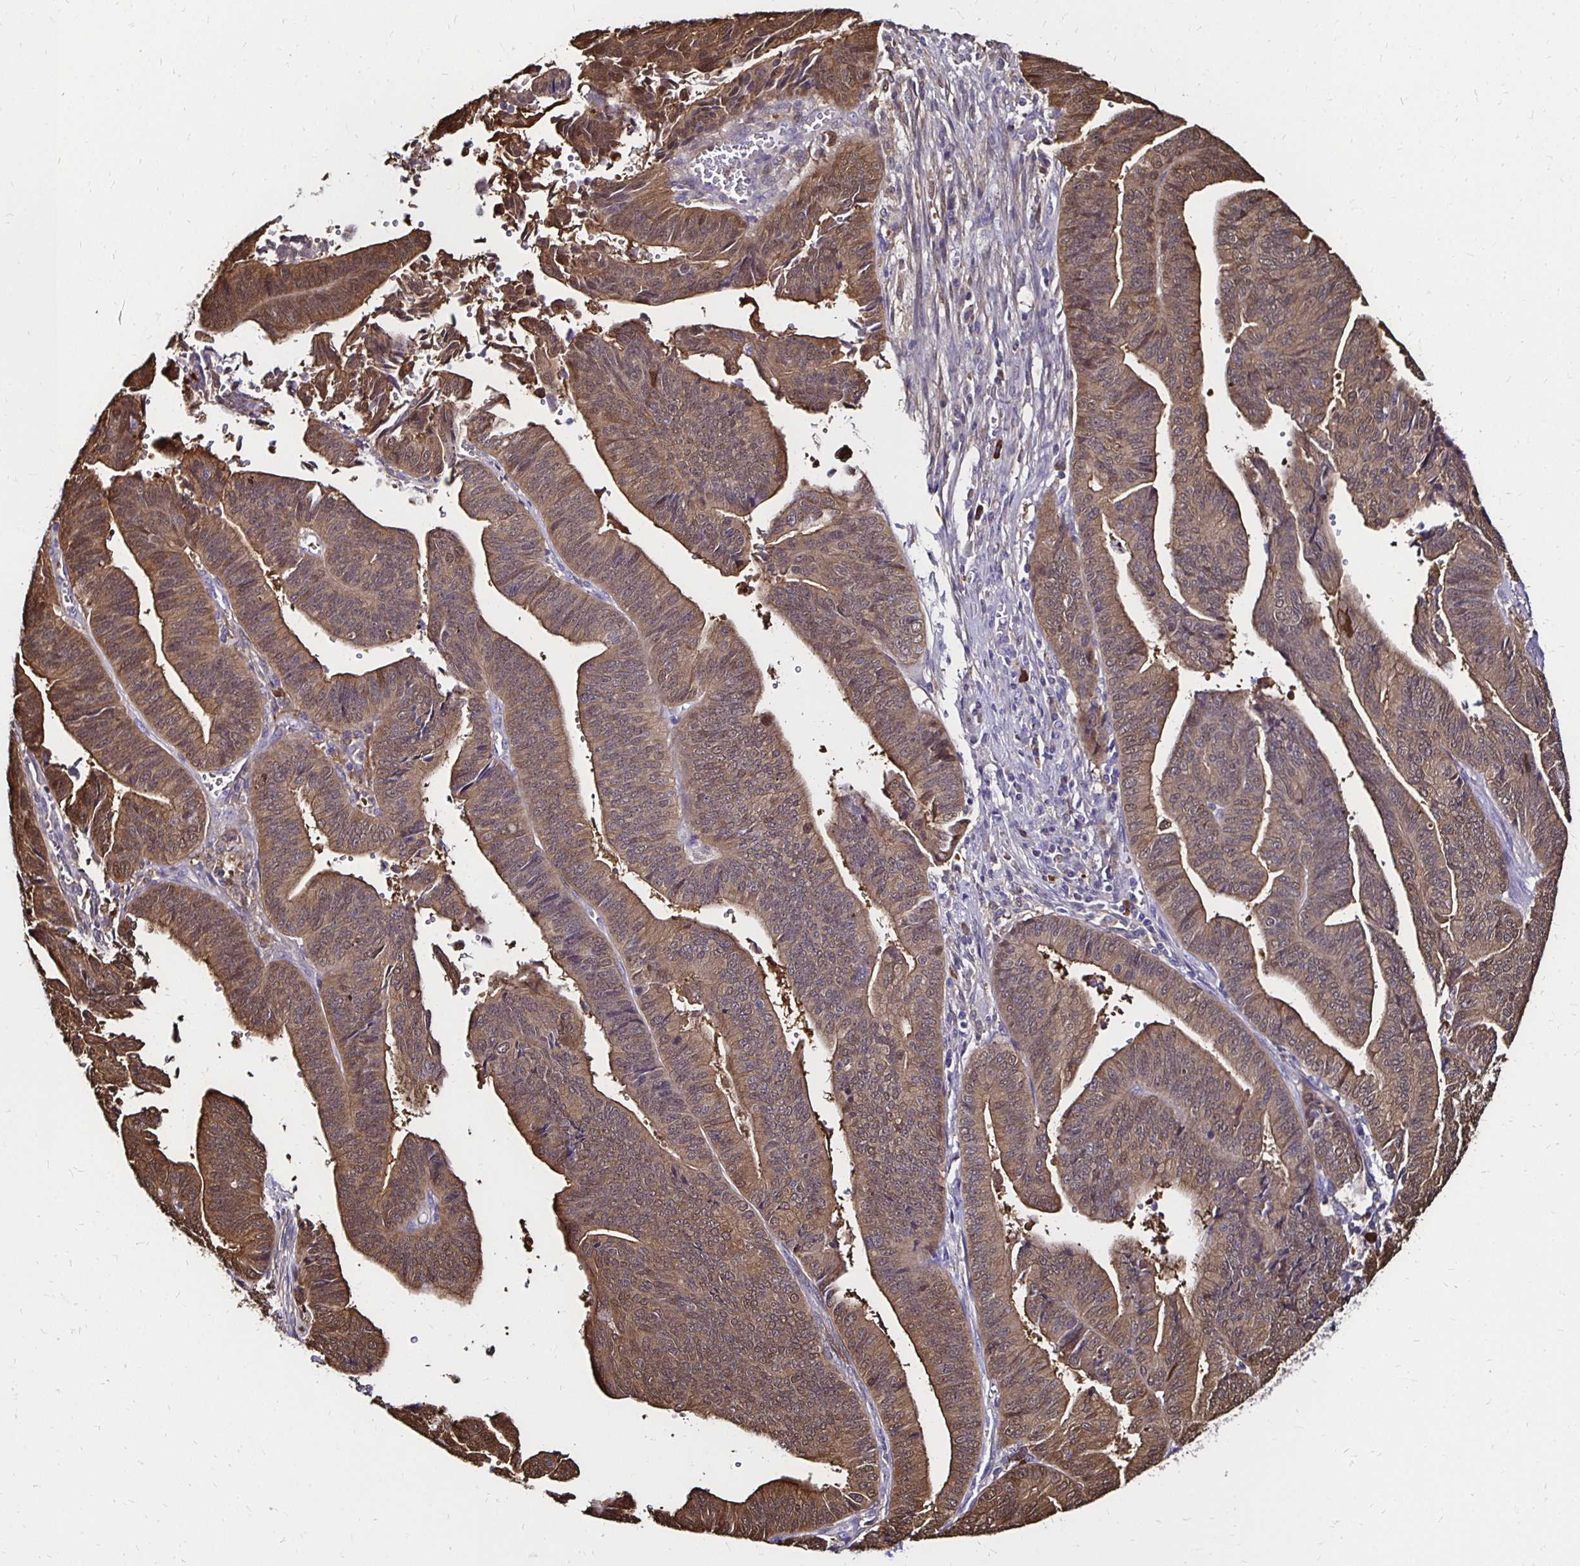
{"staining": {"intensity": "weak", "quantity": ">75%", "location": "cytoplasmic/membranous"}, "tissue": "endometrial cancer", "cell_type": "Tumor cells", "image_type": "cancer", "snomed": [{"axis": "morphology", "description": "Adenocarcinoma, NOS"}, {"axis": "topography", "description": "Endometrium"}], "caption": "A histopathology image showing weak cytoplasmic/membranous staining in about >75% of tumor cells in endometrial cancer, as visualized by brown immunohistochemical staining.", "gene": "TXN", "patient": {"sex": "female", "age": 65}}